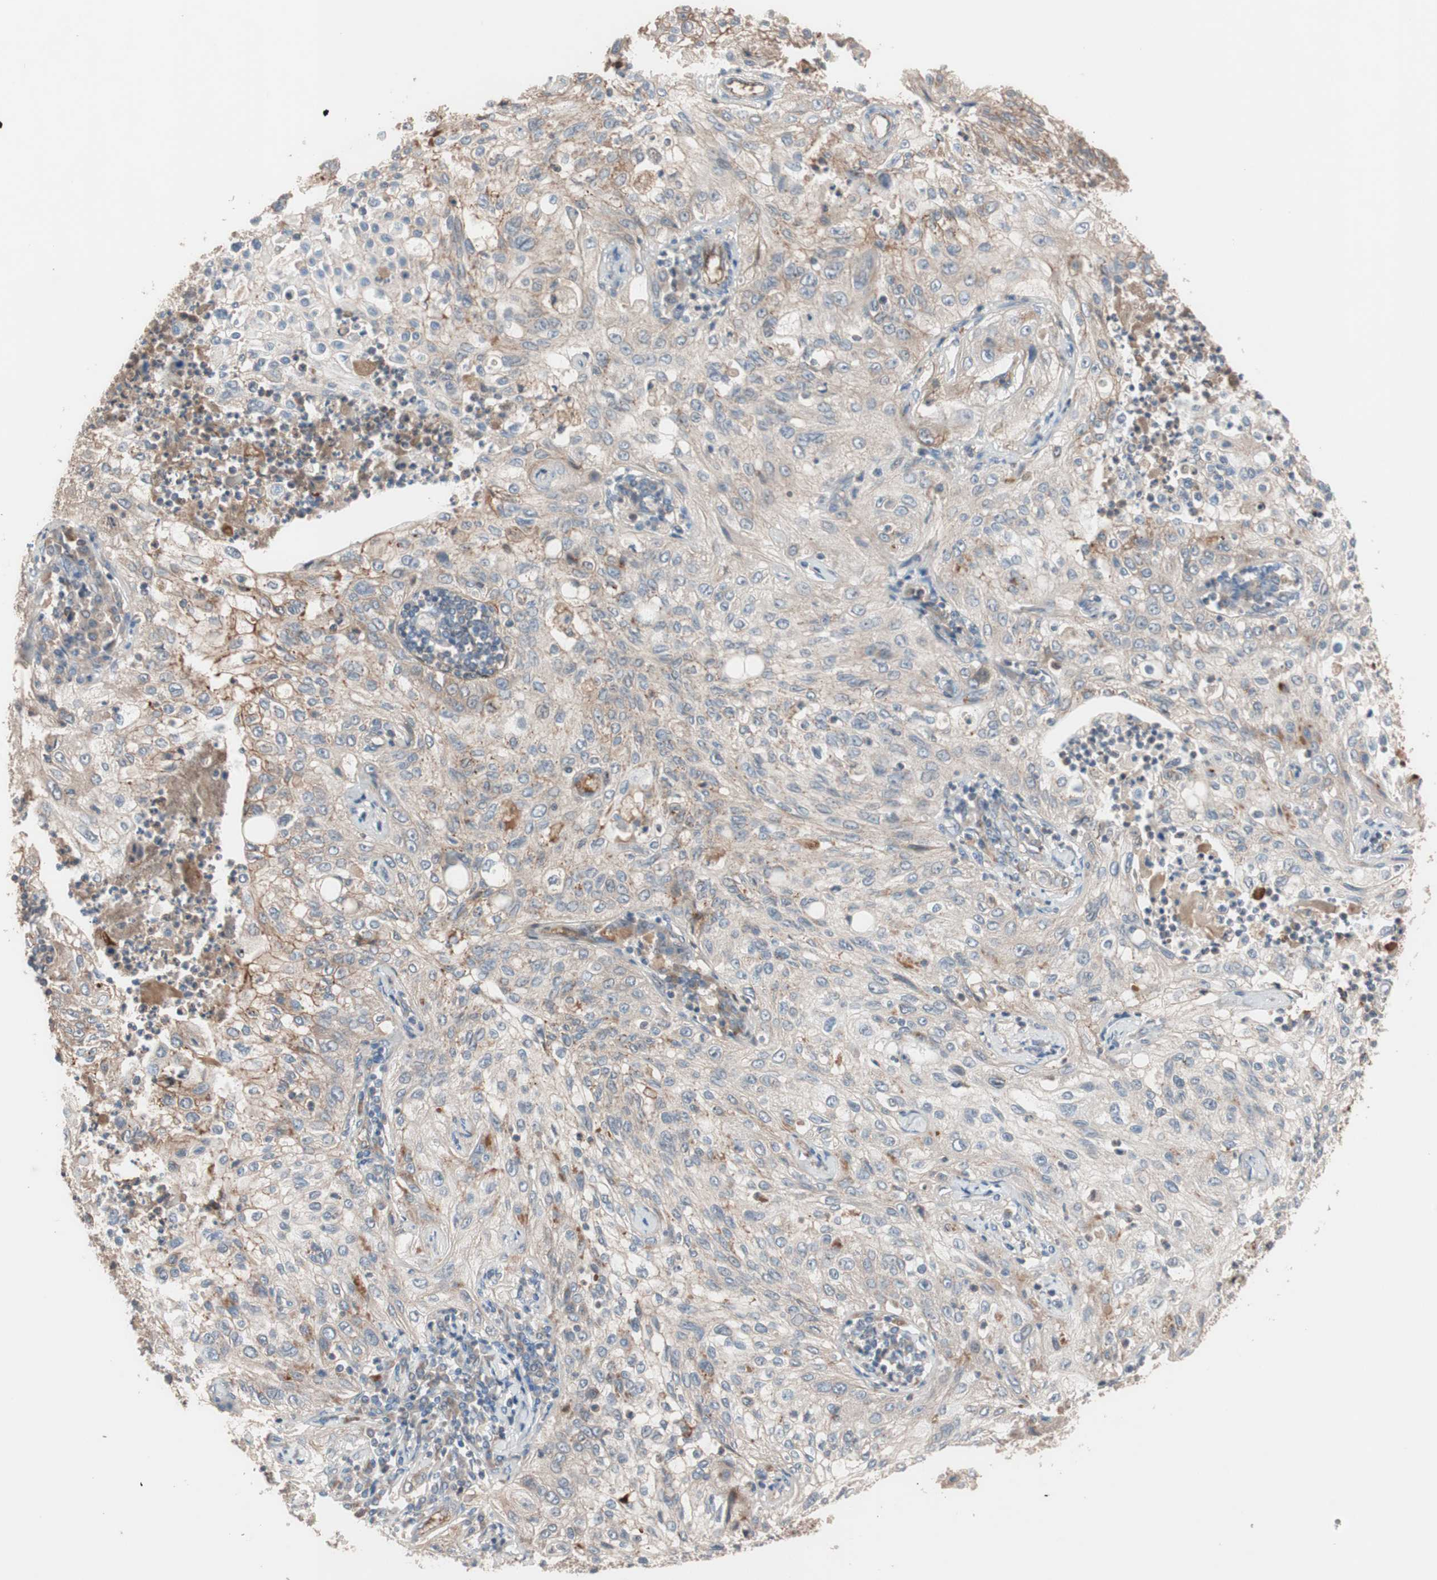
{"staining": {"intensity": "moderate", "quantity": ">75%", "location": "cytoplasmic/membranous"}, "tissue": "lung cancer", "cell_type": "Tumor cells", "image_type": "cancer", "snomed": [{"axis": "morphology", "description": "Inflammation, NOS"}, {"axis": "morphology", "description": "Squamous cell carcinoma, NOS"}, {"axis": "topography", "description": "Lymph node"}, {"axis": "topography", "description": "Soft tissue"}, {"axis": "topography", "description": "Lung"}], "caption": "Lung squamous cell carcinoma stained with DAB immunohistochemistry (IHC) exhibits medium levels of moderate cytoplasmic/membranous positivity in approximately >75% of tumor cells.", "gene": "SDC4", "patient": {"sex": "male", "age": 66}}